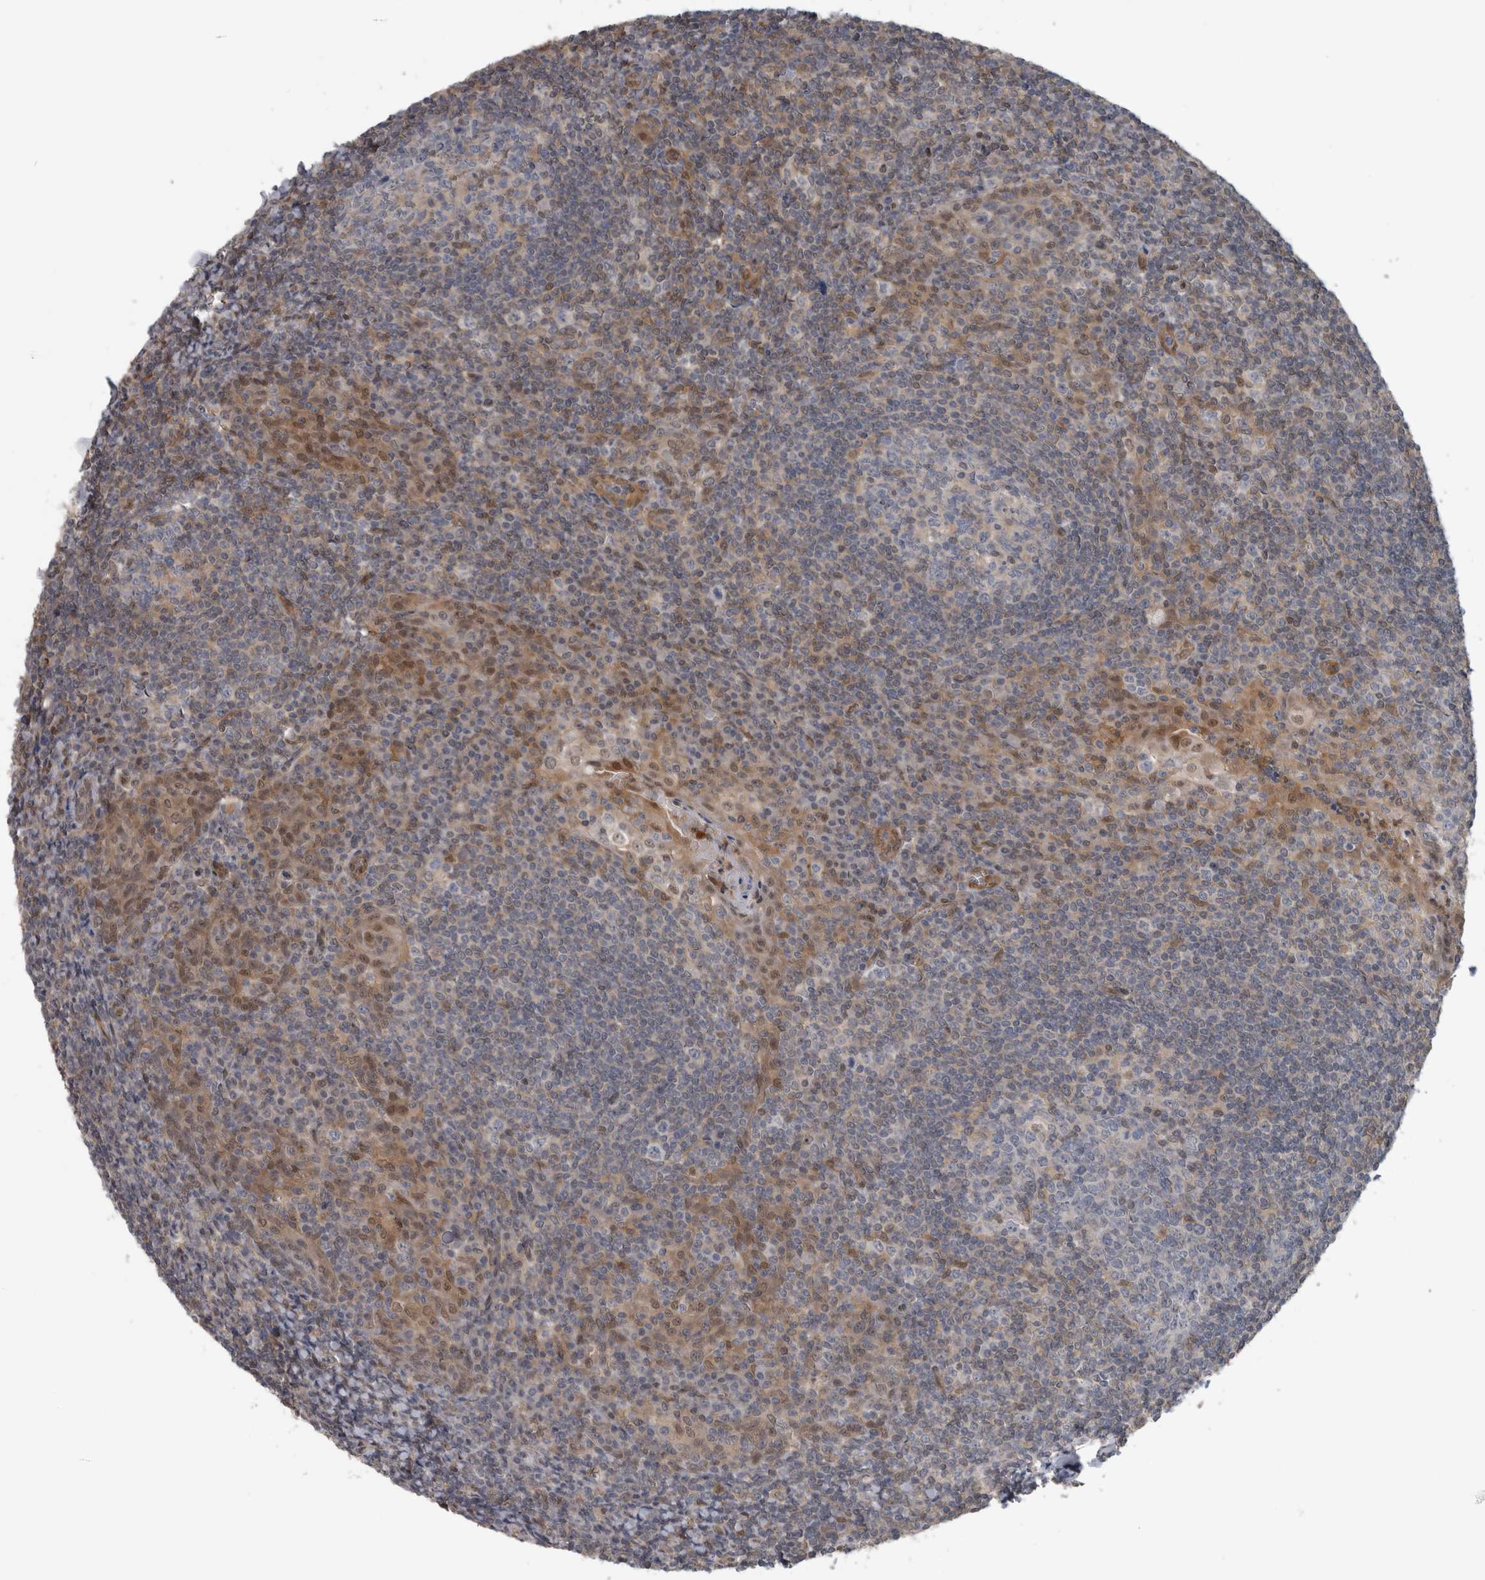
{"staining": {"intensity": "negative", "quantity": "none", "location": "none"}, "tissue": "tonsil", "cell_type": "Germinal center cells", "image_type": "normal", "snomed": [{"axis": "morphology", "description": "Normal tissue, NOS"}, {"axis": "topography", "description": "Tonsil"}], "caption": "Immunohistochemistry image of normal human tonsil stained for a protein (brown), which displays no positivity in germinal center cells.", "gene": "NAPRT", "patient": {"sex": "male", "age": 37}}